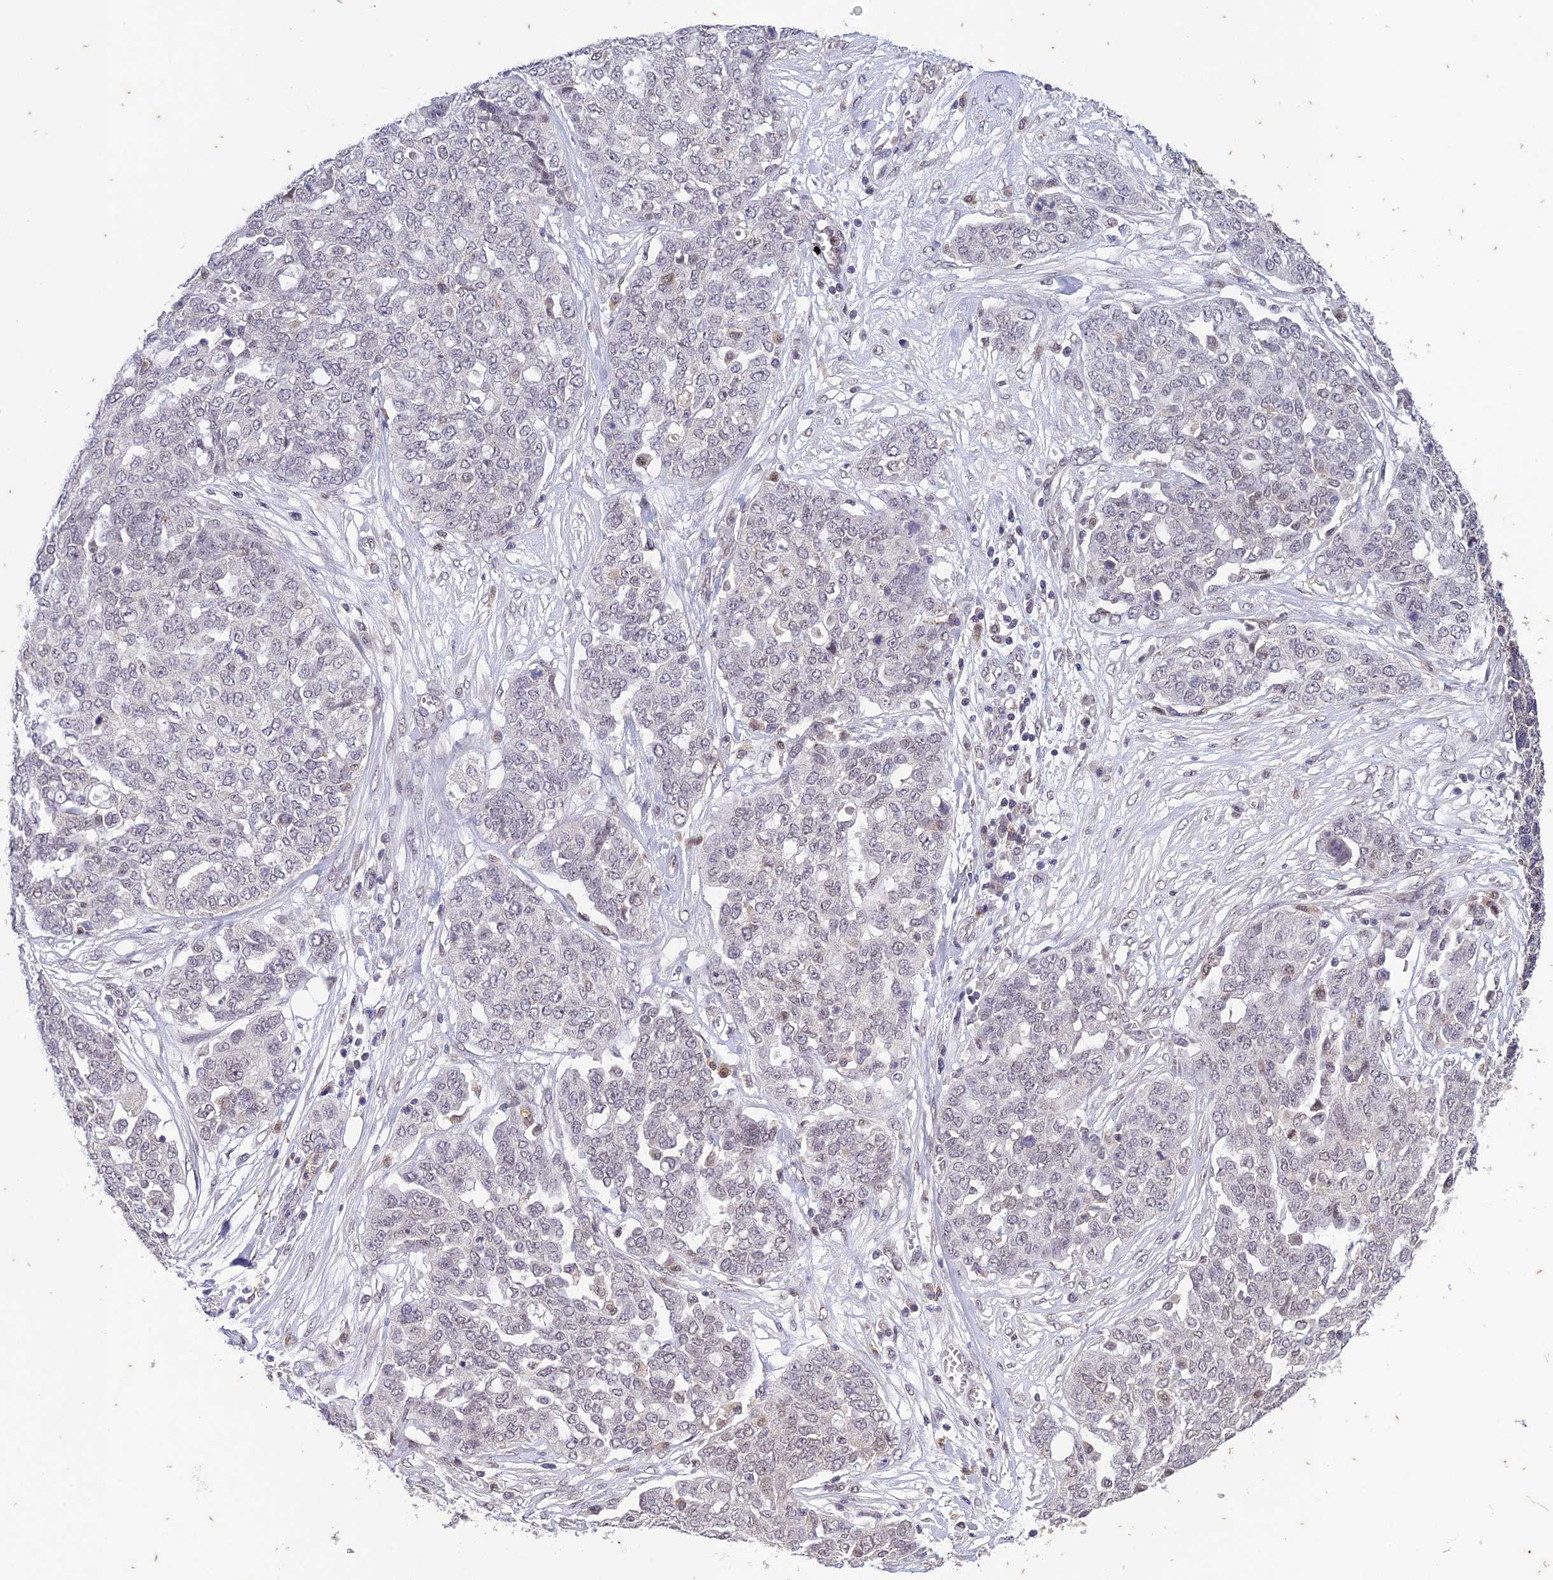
{"staining": {"intensity": "negative", "quantity": "none", "location": "none"}, "tissue": "ovarian cancer", "cell_type": "Tumor cells", "image_type": "cancer", "snomed": [{"axis": "morphology", "description": "Cystadenocarcinoma, serous, NOS"}, {"axis": "topography", "description": "Soft tissue"}, {"axis": "topography", "description": "Ovary"}], "caption": "DAB (3,3'-diaminobenzidine) immunohistochemical staining of serous cystadenocarcinoma (ovarian) reveals no significant staining in tumor cells. Brightfield microscopy of immunohistochemistry (IHC) stained with DAB (brown) and hematoxylin (blue), captured at high magnification.", "gene": "POP4", "patient": {"sex": "female", "age": 57}}